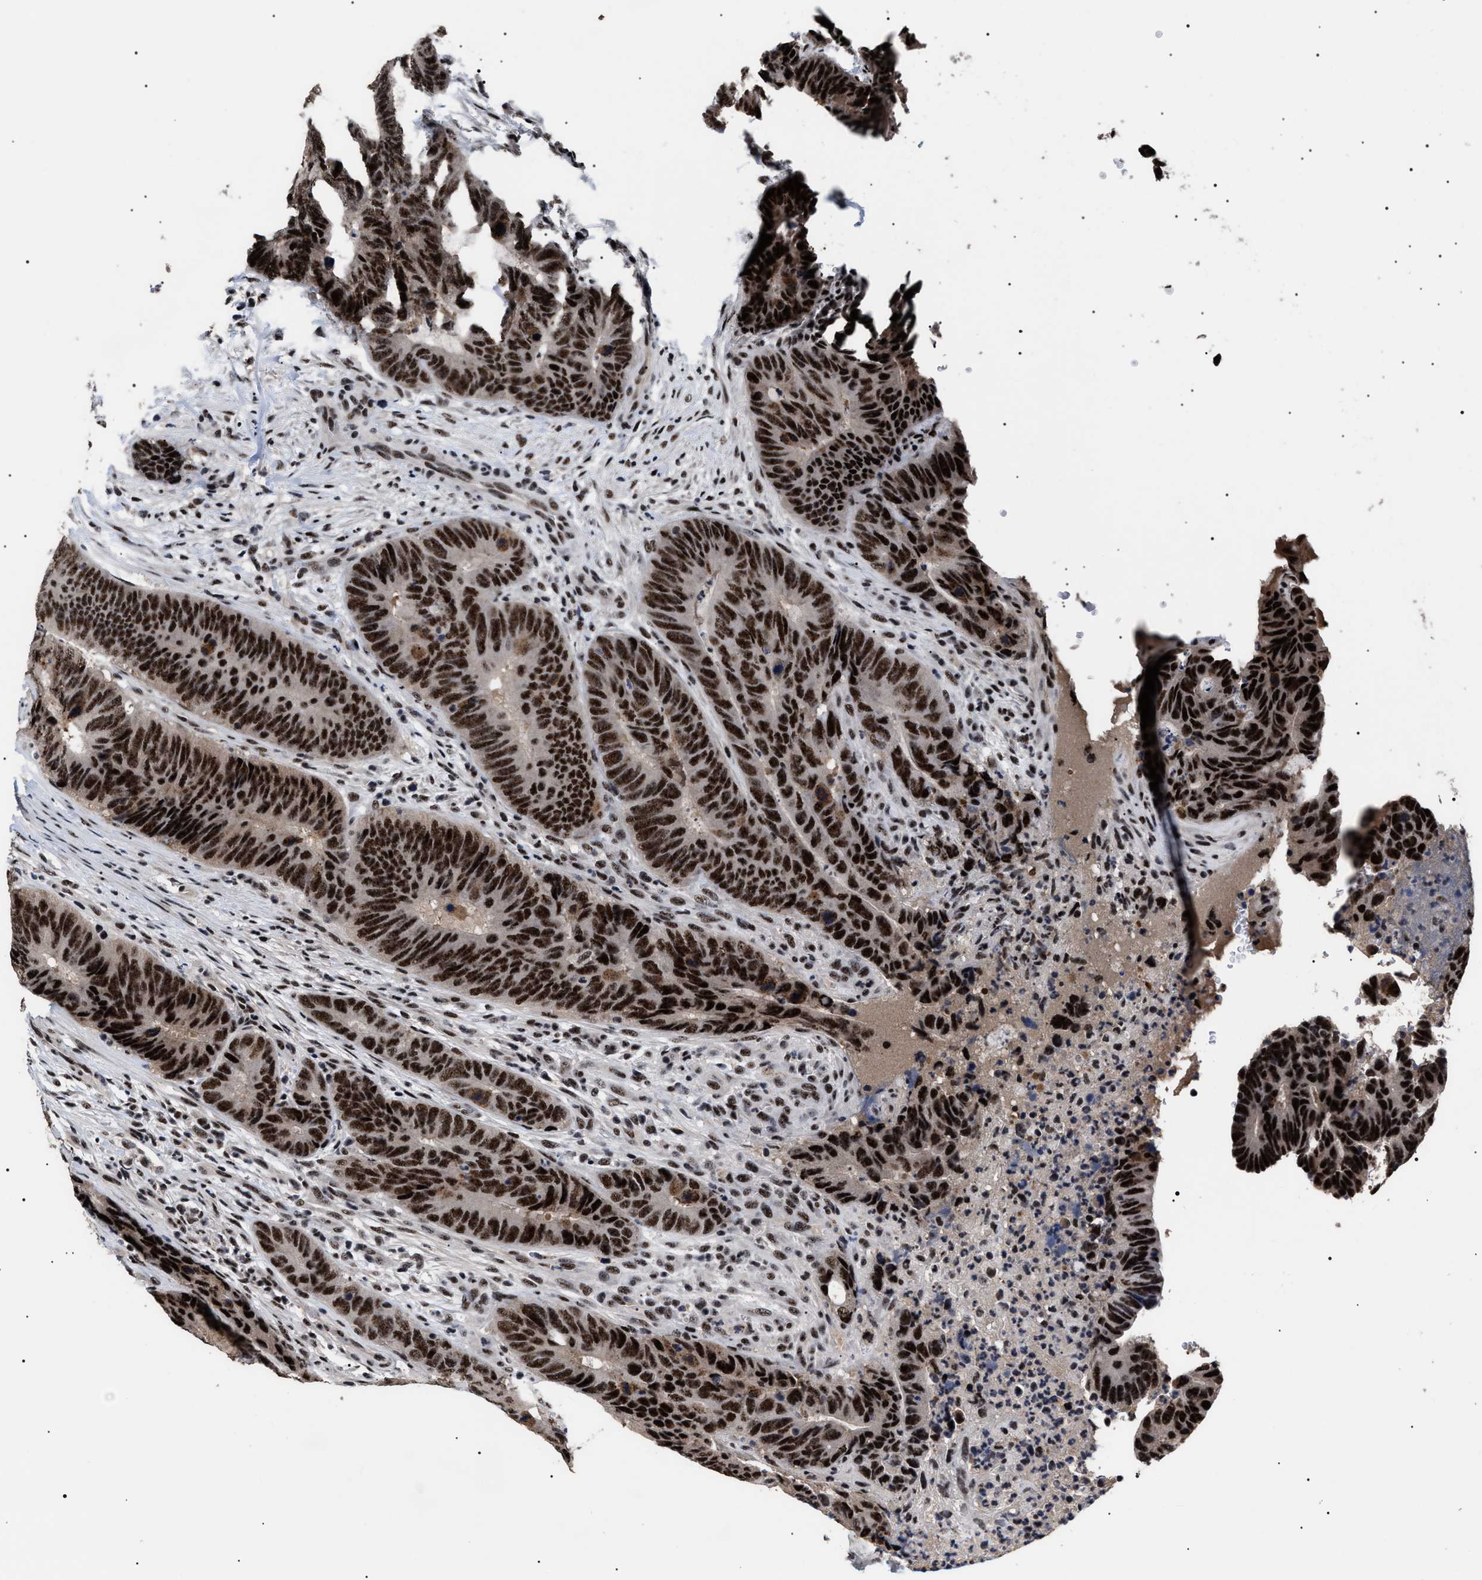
{"staining": {"intensity": "strong", "quantity": ">75%", "location": "nuclear"}, "tissue": "colorectal cancer", "cell_type": "Tumor cells", "image_type": "cancer", "snomed": [{"axis": "morphology", "description": "Adenocarcinoma, NOS"}, {"axis": "topography", "description": "Colon"}], "caption": "An image of adenocarcinoma (colorectal) stained for a protein demonstrates strong nuclear brown staining in tumor cells.", "gene": "CAAP1", "patient": {"sex": "male", "age": 56}}